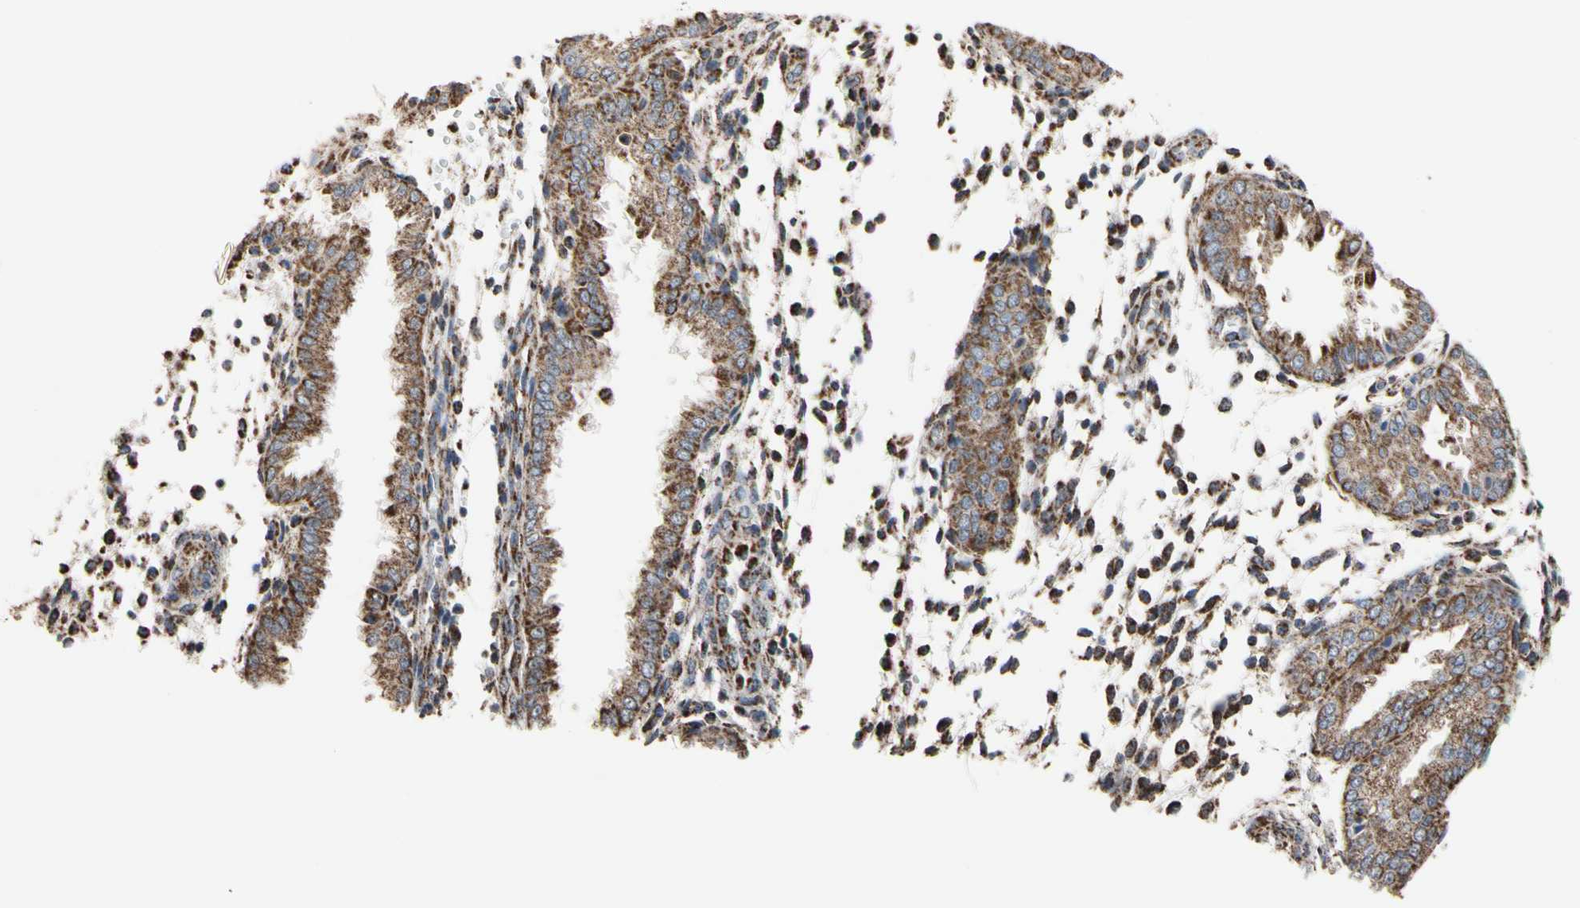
{"staining": {"intensity": "strong", "quantity": ">75%", "location": "cytoplasmic/membranous"}, "tissue": "endometrium", "cell_type": "Cells in endometrial stroma", "image_type": "normal", "snomed": [{"axis": "morphology", "description": "Normal tissue, NOS"}, {"axis": "topography", "description": "Endometrium"}], "caption": "IHC staining of benign endometrium, which shows high levels of strong cytoplasmic/membranous expression in approximately >75% of cells in endometrial stroma indicating strong cytoplasmic/membranous protein expression. The staining was performed using DAB (brown) for protein detection and nuclei were counterstained in hematoxylin (blue).", "gene": "FAM110B", "patient": {"sex": "female", "age": 33}}